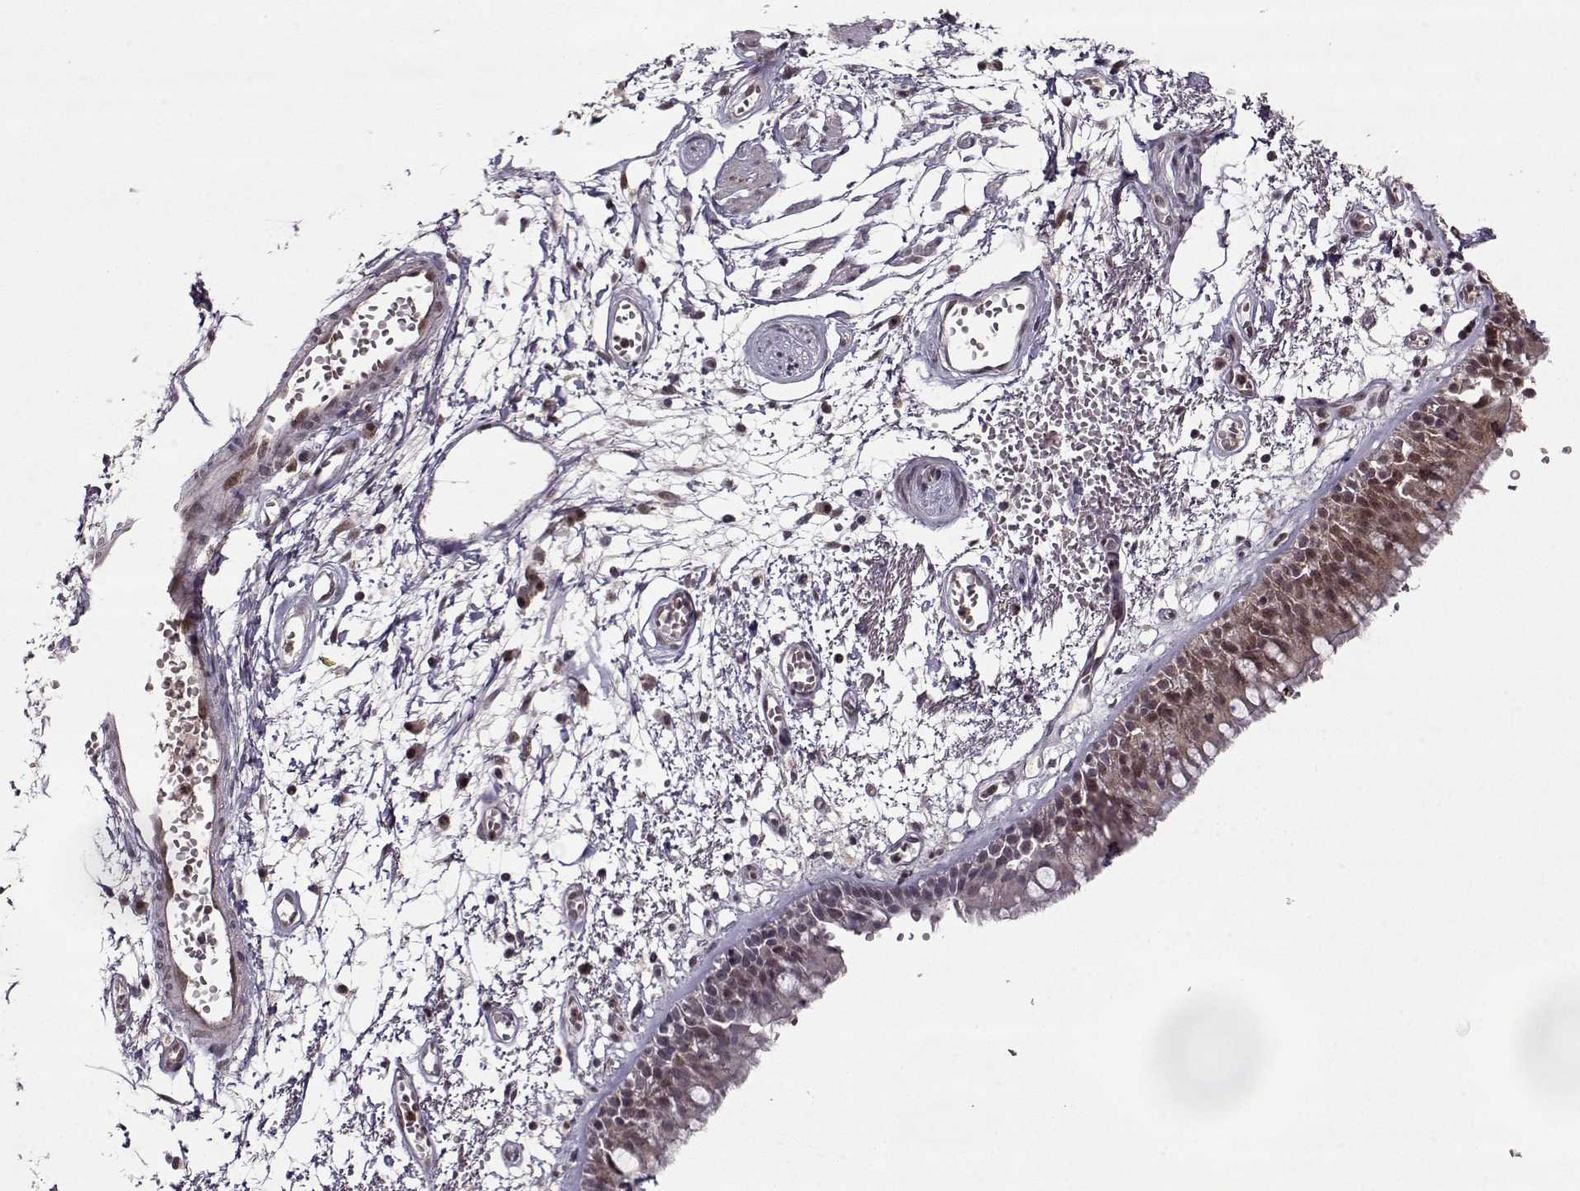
{"staining": {"intensity": "weak", "quantity": "25%-75%", "location": "cytoplasmic/membranous,nuclear"}, "tissue": "bronchus", "cell_type": "Respiratory epithelial cells", "image_type": "normal", "snomed": [{"axis": "morphology", "description": "Normal tissue, NOS"}, {"axis": "morphology", "description": "Squamous cell carcinoma, NOS"}, {"axis": "topography", "description": "Cartilage tissue"}, {"axis": "topography", "description": "Bronchus"}, {"axis": "topography", "description": "Lung"}], "caption": "DAB immunohistochemical staining of normal human bronchus shows weak cytoplasmic/membranous,nuclear protein expression in about 25%-75% of respiratory epithelial cells. Using DAB (3,3'-diaminobenzidine) (brown) and hematoxylin (blue) stains, captured at high magnification using brightfield microscopy.", "gene": "PSMA7", "patient": {"sex": "male", "age": 66}}